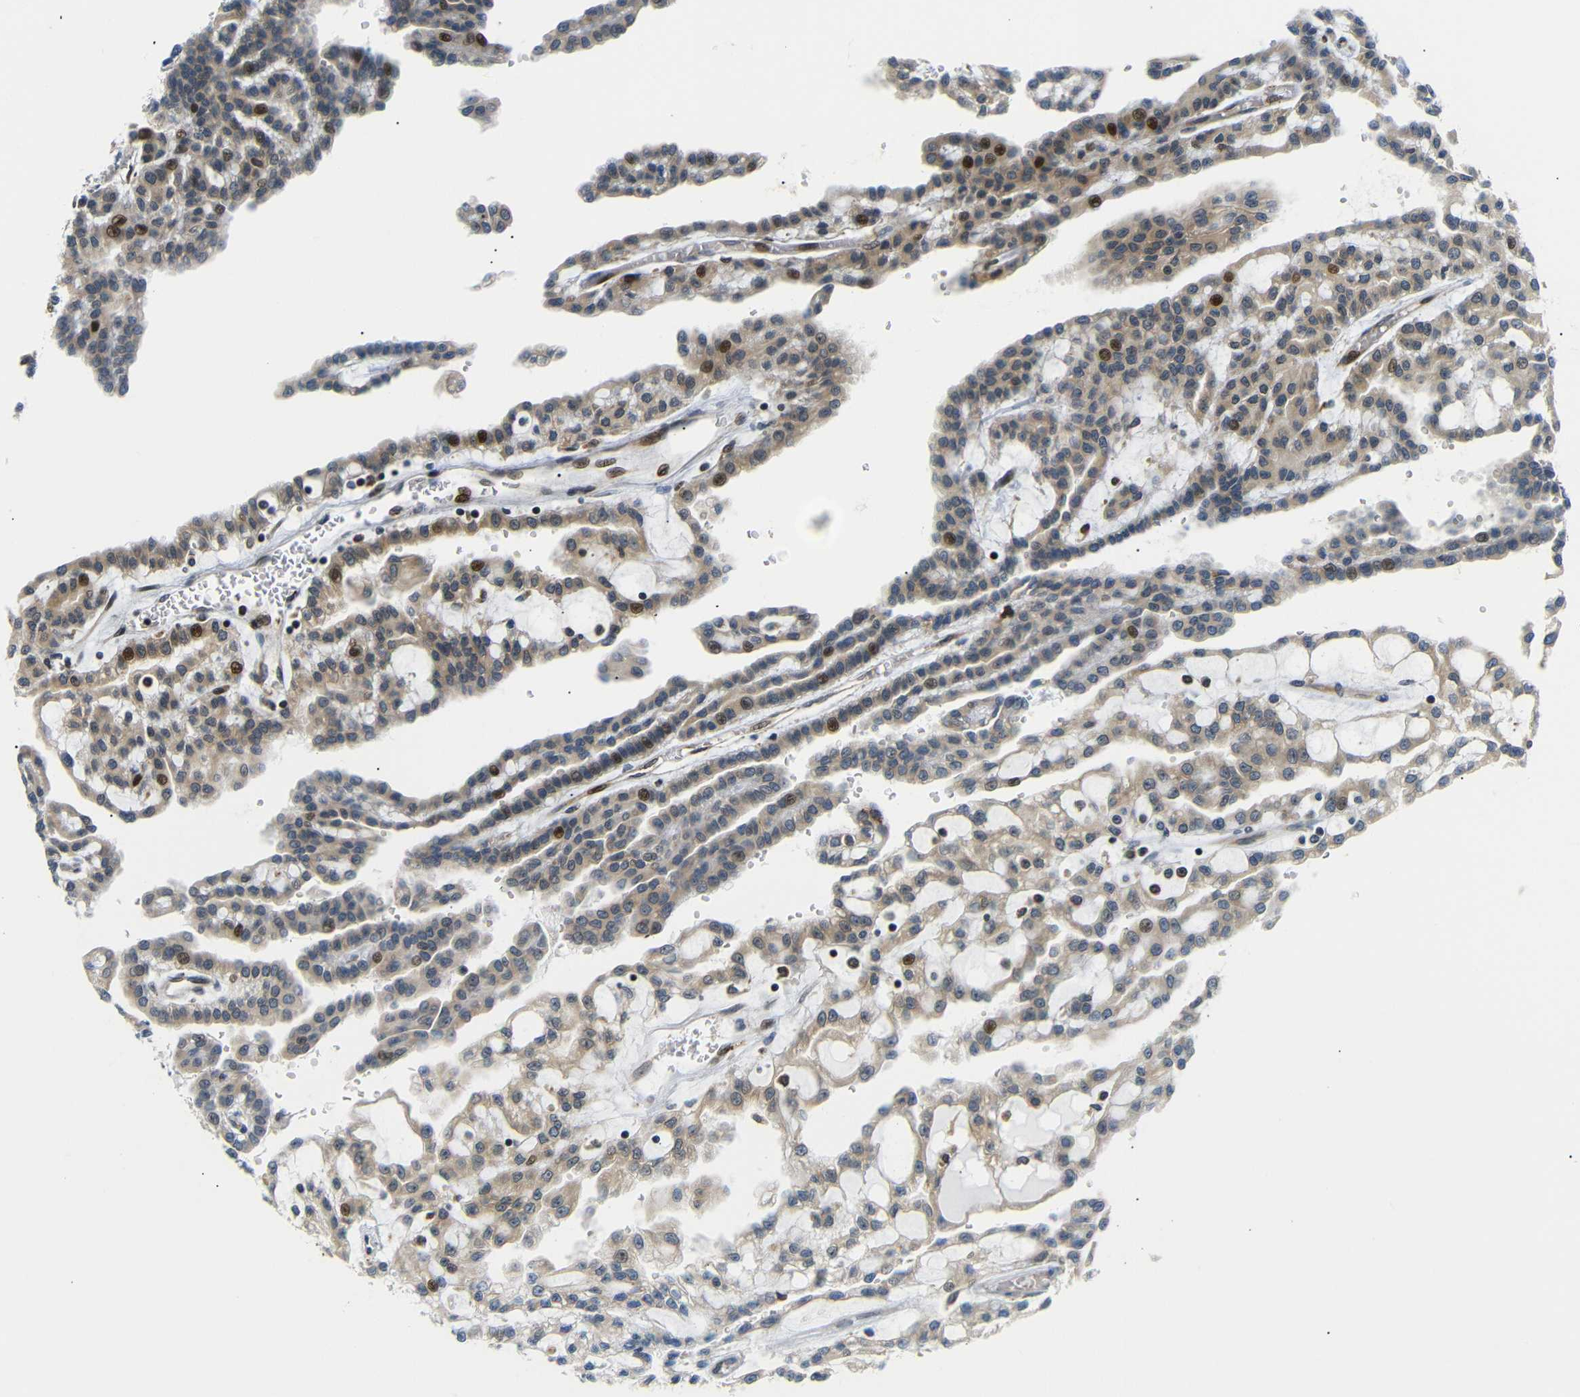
{"staining": {"intensity": "strong", "quantity": "<25%", "location": "cytoplasmic/membranous,nuclear"}, "tissue": "renal cancer", "cell_type": "Tumor cells", "image_type": "cancer", "snomed": [{"axis": "morphology", "description": "Adenocarcinoma, NOS"}, {"axis": "topography", "description": "Kidney"}], "caption": "Immunohistochemistry micrograph of neoplastic tissue: human renal cancer (adenocarcinoma) stained using immunohistochemistry (IHC) displays medium levels of strong protein expression localized specifically in the cytoplasmic/membranous and nuclear of tumor cells, appearing as a cytoplasmic/membranous and nuclear brown color.", "gene": "SPCS2", "patient": {"sex": "male", "age": 63}}